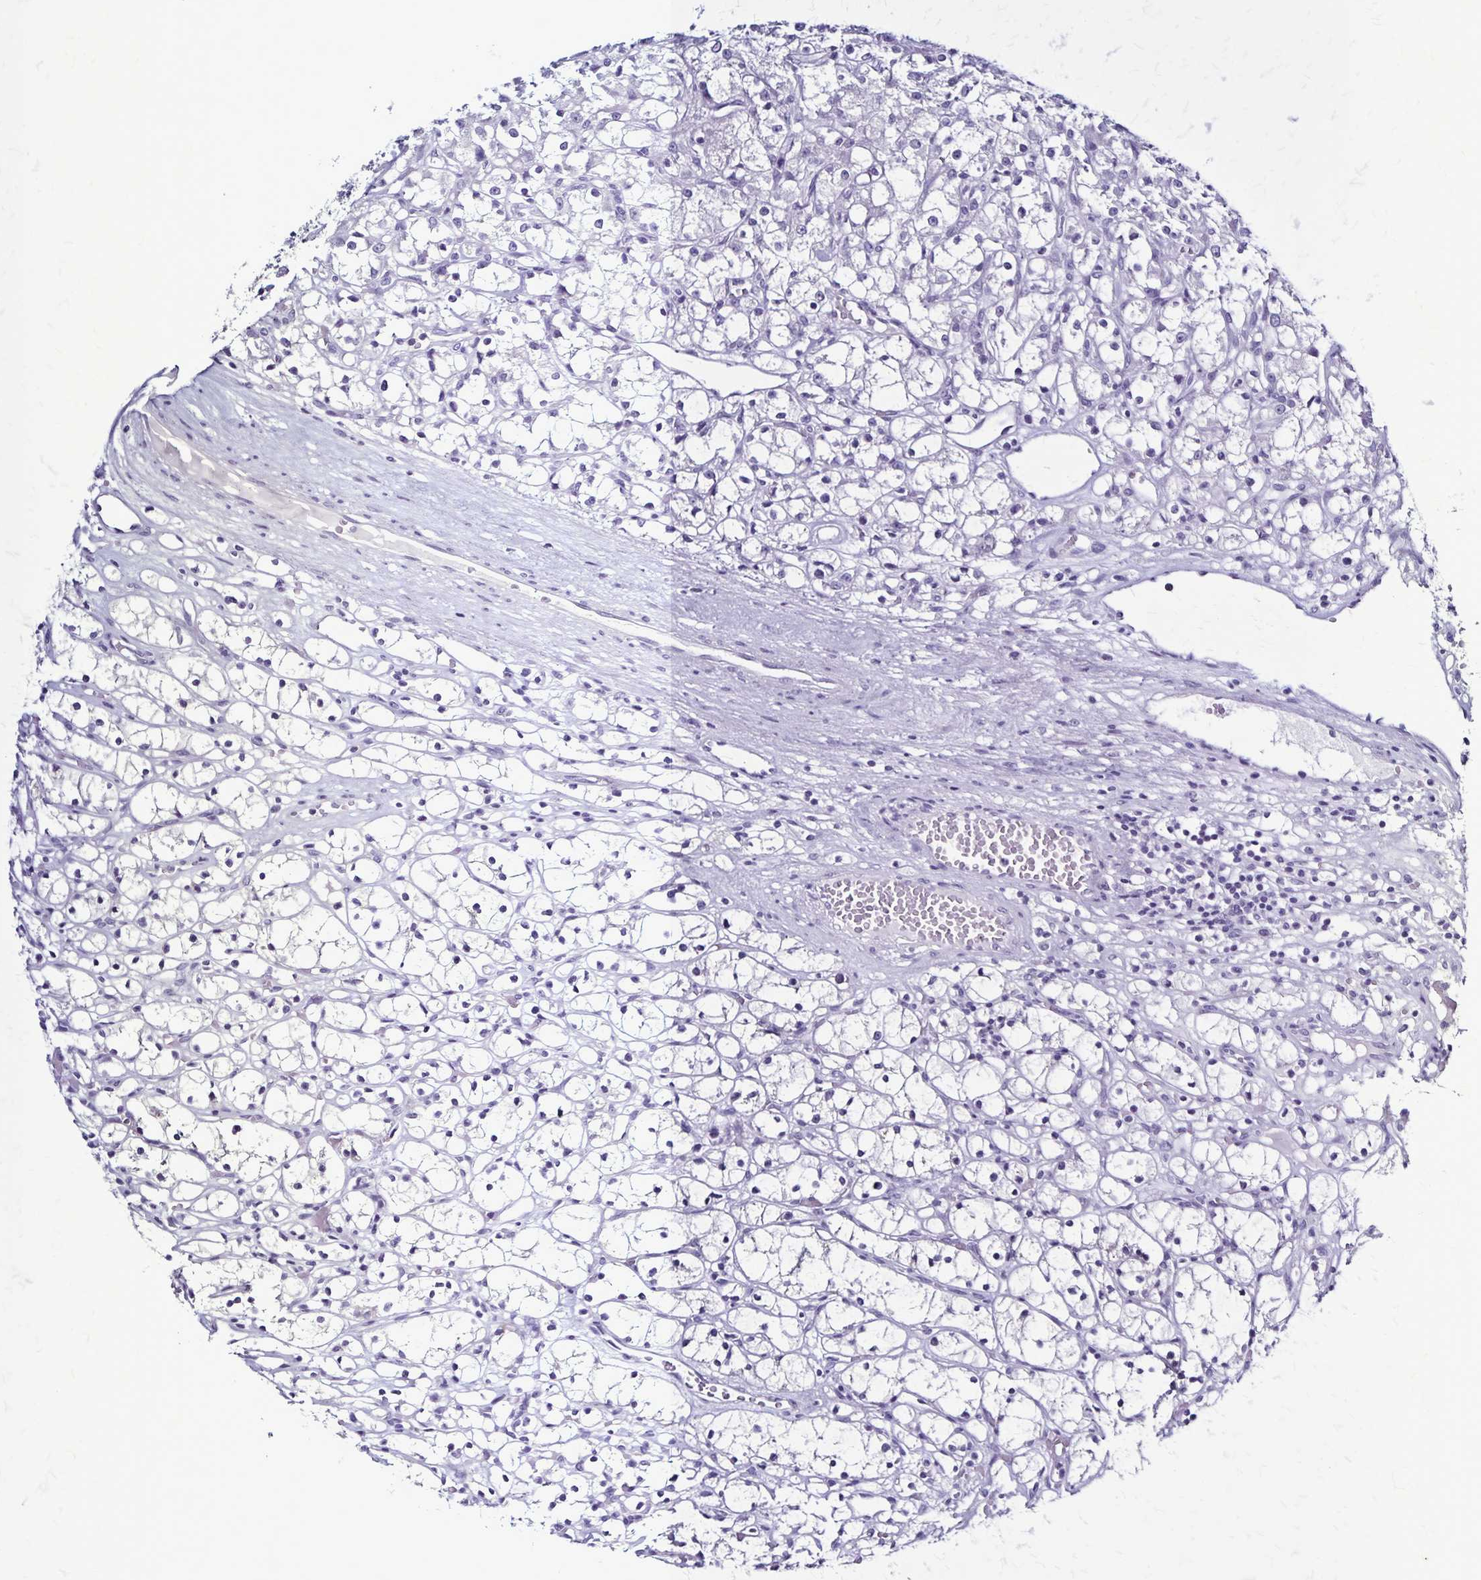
{"staining": {"intensity": "negative", "quantity": "none", "location": "none"}, "tissue": "renal cancer", "cell_type": "Tumor cells", "image_type": "cancer", "snomed": [{"axis": "morphology", "description": "Adenocarcinoma, NOS"}, {"axis": "topography", "description": "Kidney"}], "caption": "Immunohistochemistry image of neoplastic tissue: human renal cancer stained with DAB shows no significant protein positivity in tumor cells.", "gene": "PLXNA4", "patient": {"sex": "female", "age": 59}}